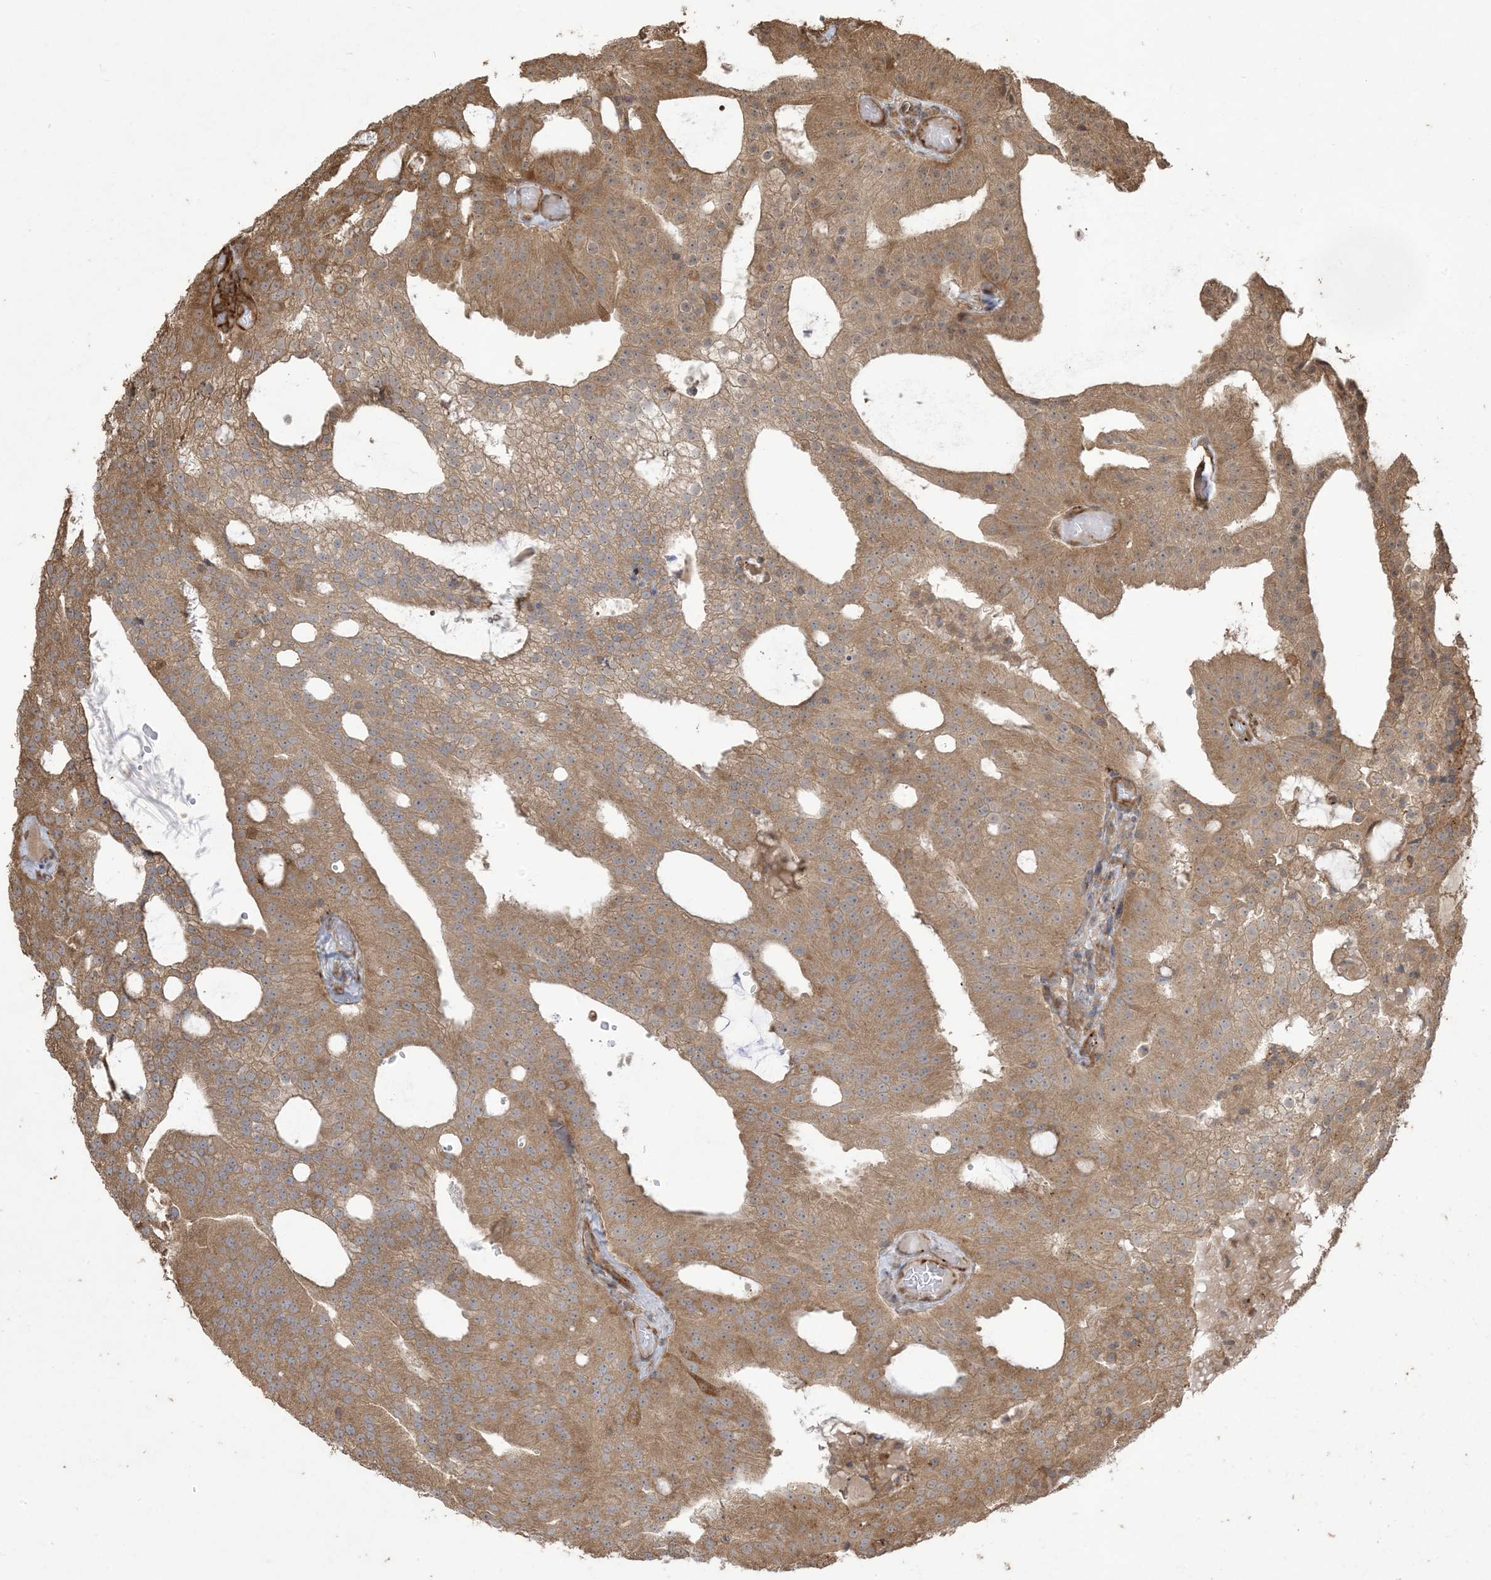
{"staining": {"intensity": "moderate", "quantity": ">75%", "location": "cytoplasmic/membranous"}, "tissue": "prostate cancer", "cell_type": "Tumor cells", "image_type": "cancer", "snomed": [{"axis": "morphology", "description": "Adenocarcinoma, Medium grade"}, {"axis": "topography", "description": "Prostate"}], "caption": "Protein staining reveals moderate cytoplasmic/membranous positivity in approximately >75% of tumor cells in prostate cancer (medium-grade adenocarcinoma). (Brightfield microscopy of DAB IHC at high magnification).", "gene": "KLHL18", "patient": {"sex": "male", "age": 88}}